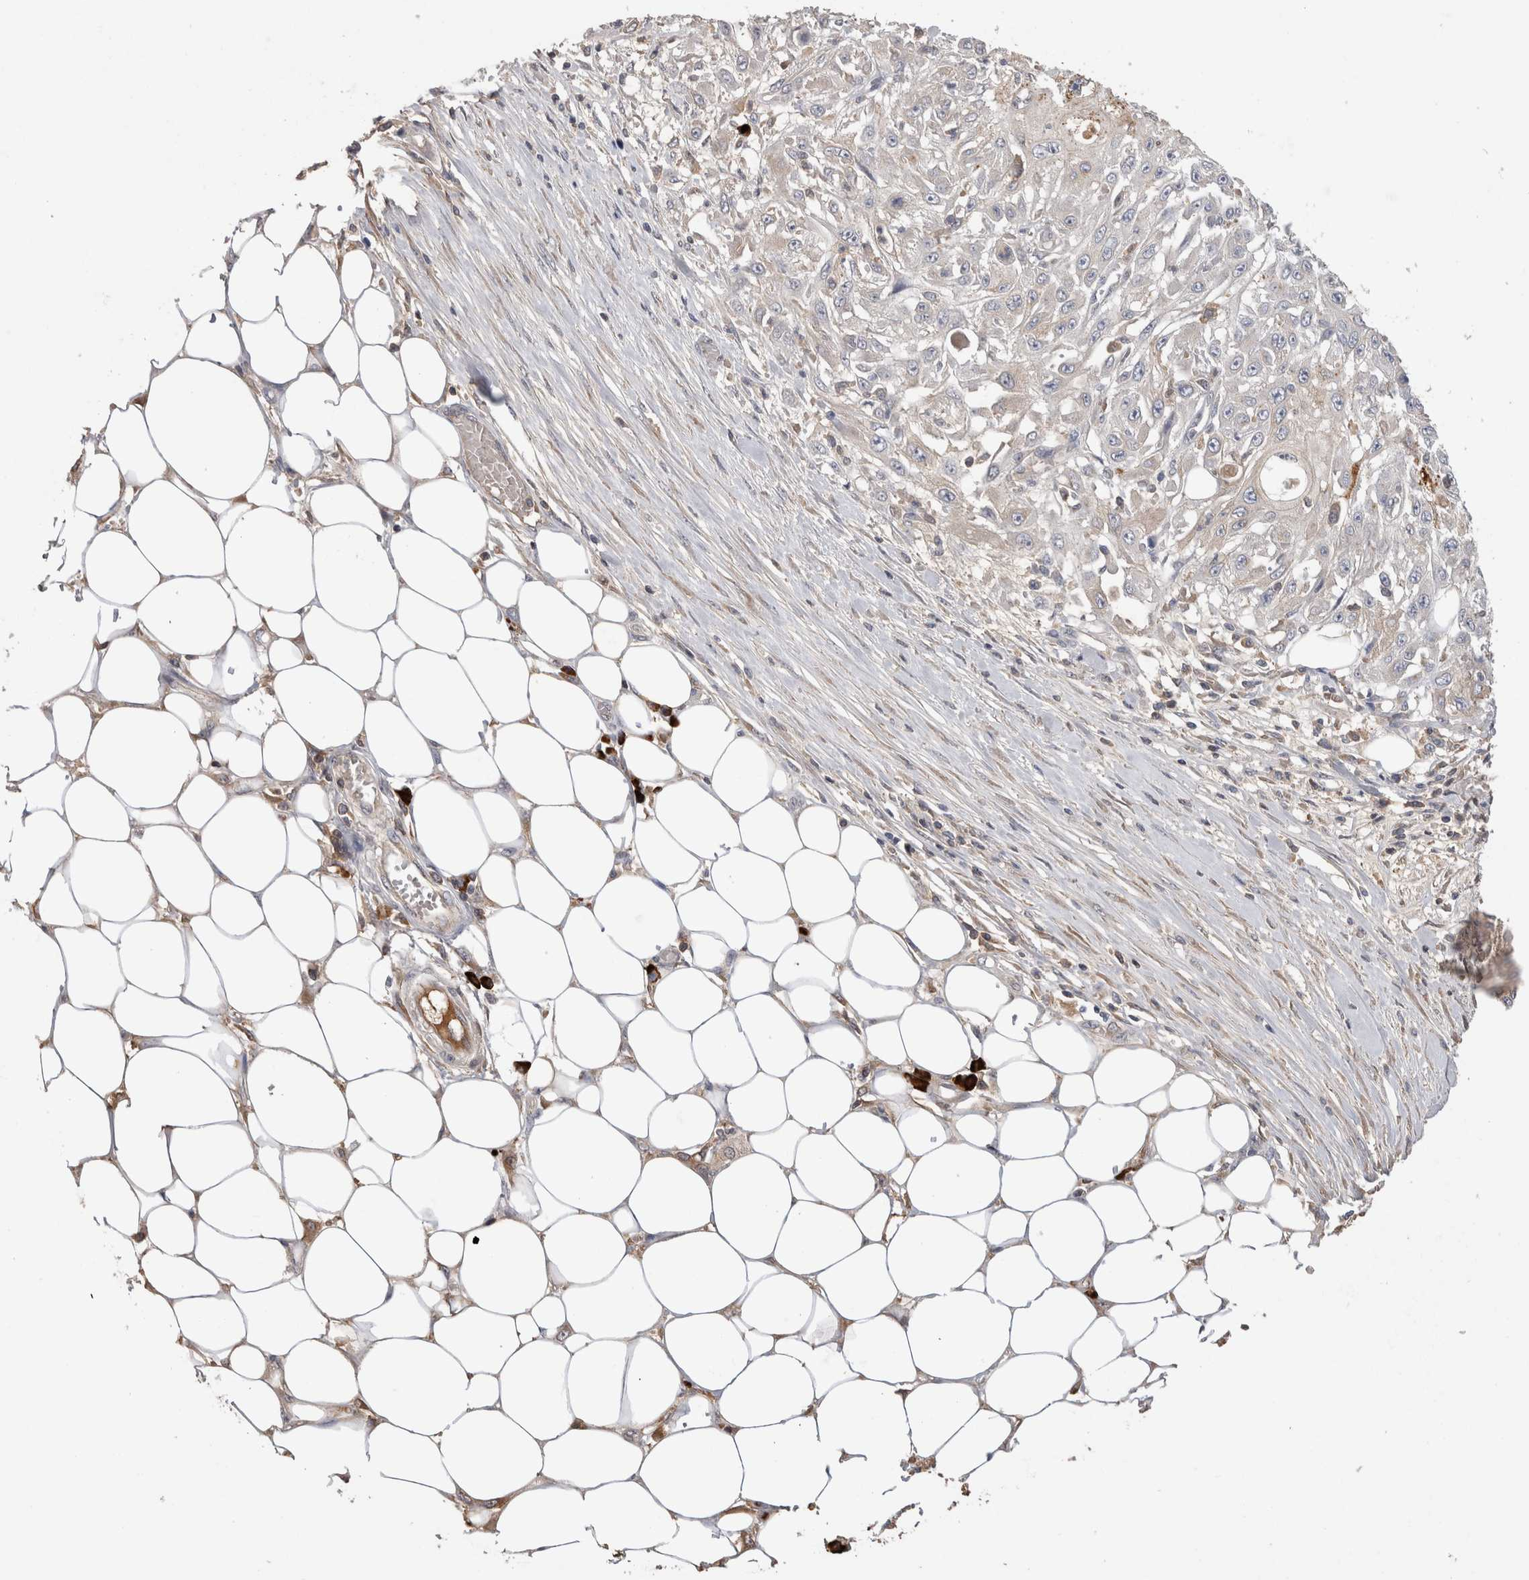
{"staining": {"intensity": "negative", "quantity": "none", "location": "none"}, "tissue": "skin cancer", "cell_type": "Tumor cells", "image_type": "cancer", "snomed": [{"axis": "morphology", "description": "Squamous cell carcinoma, NOS"}, {"axis": "morphology", "description": "Squamous cell carcinoma, metastatic, NOS"}, {"axis": "topography", "description": "Skin"}, {"axis": "topography", "description": "Lymph node"}], "caption": "An immunohistochemistry (IHC) micrograph of skin cancer (metastatic squamous cell carcinoma) is shown. There is no staining in tumor cells of skin cancer (metastatic squamous cell carcinoma).", "gene": "PPP3CC", "patient": {"sex": "male", "age": 75}}